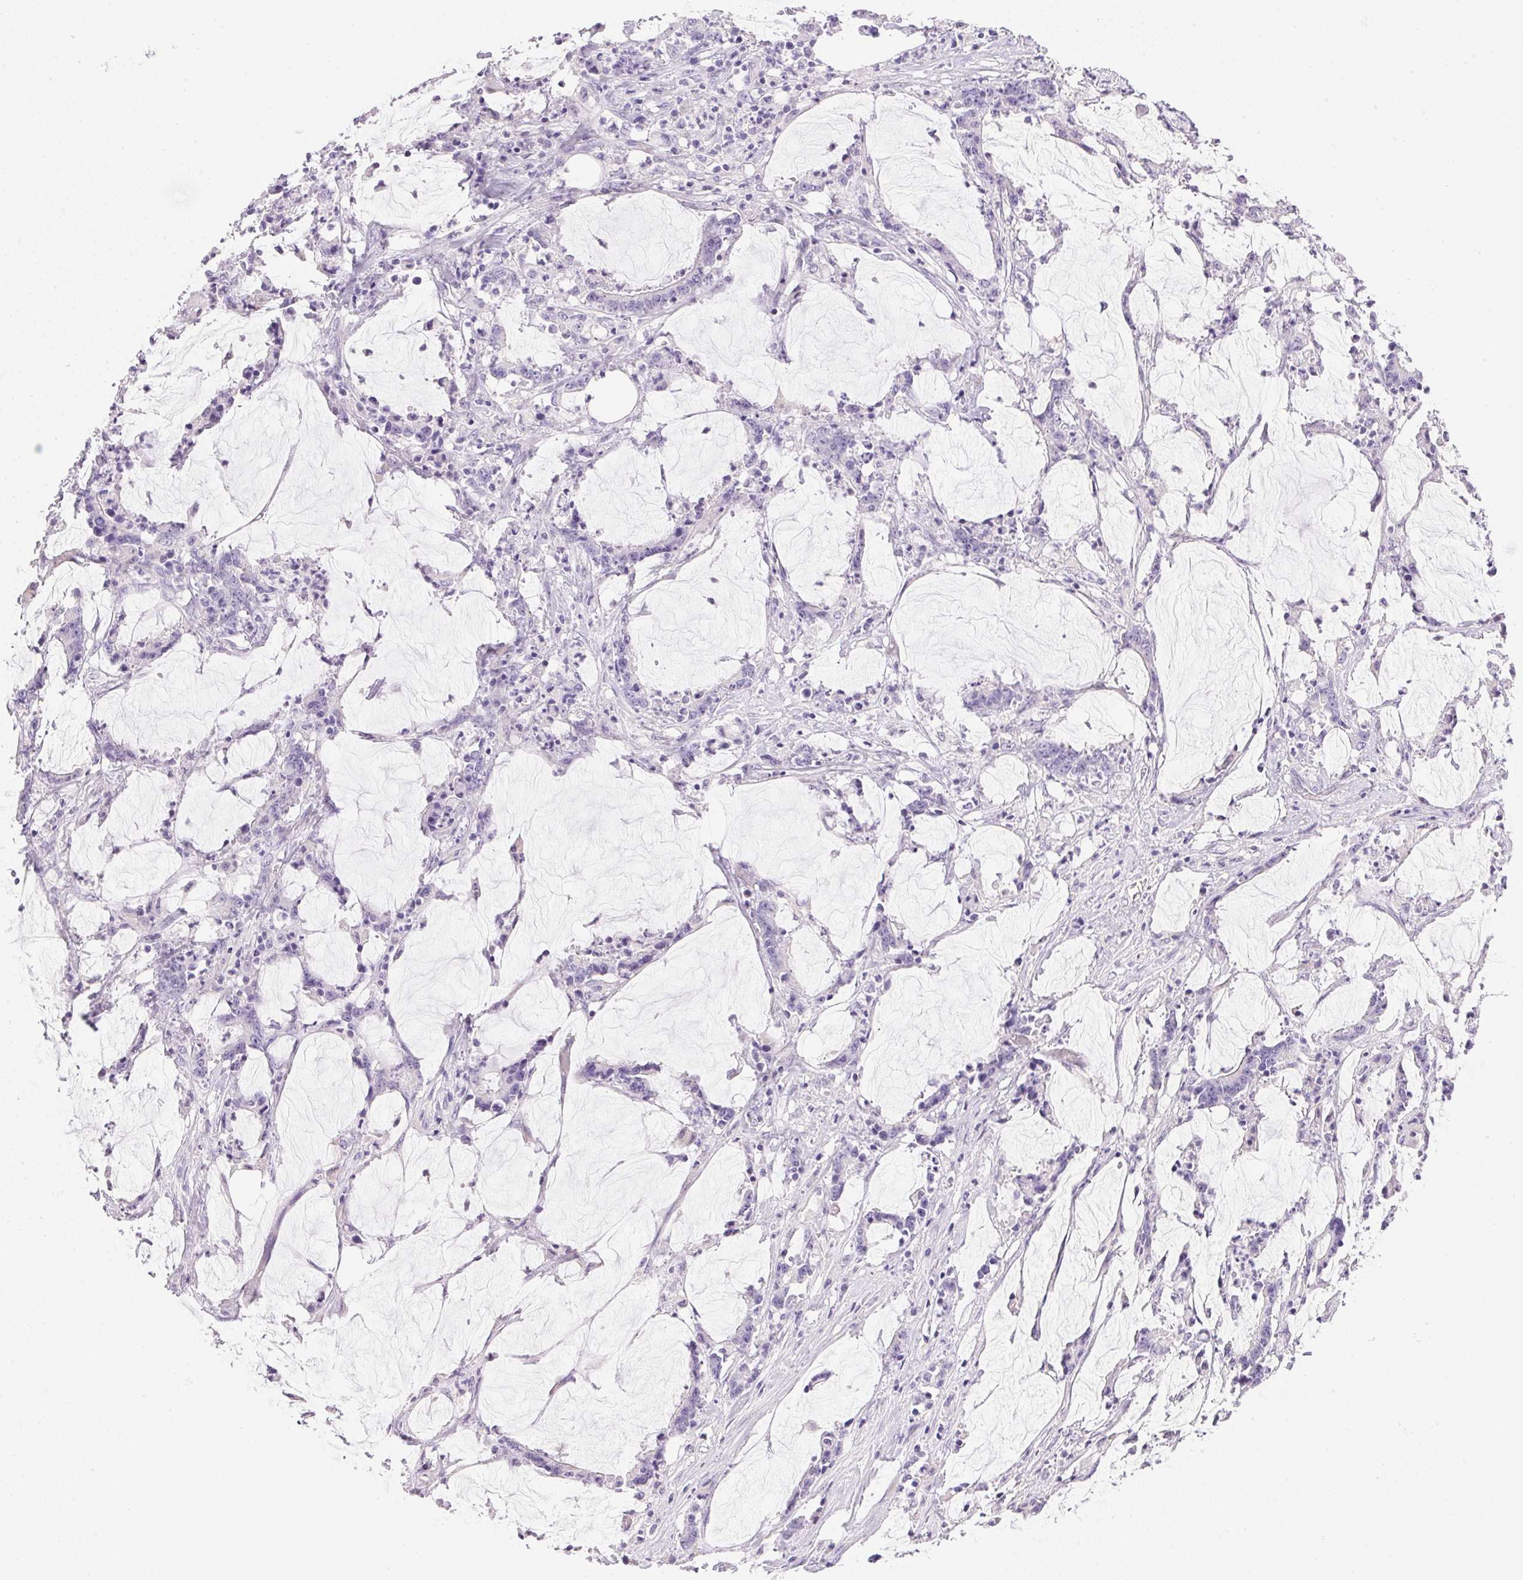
{"staining": {"intensity": "negative", "quantity": "none", "location": "none"}, "tissue": "stomach cancer", "cell_type": "Tumor cells", "image_type": "cancer", "snomed": [{"axis": "morphology", "description": "Adenocarcinoma, NOS"}, {"axis": "topography", "description": "Stomach, upper"}], "caption": "Tumor cells are negative for brown protein staining in stomach cancer (adenocarcinoma).", "gene": "ATP6V0A4", "patient": {"sex": "male", "age": 68}}